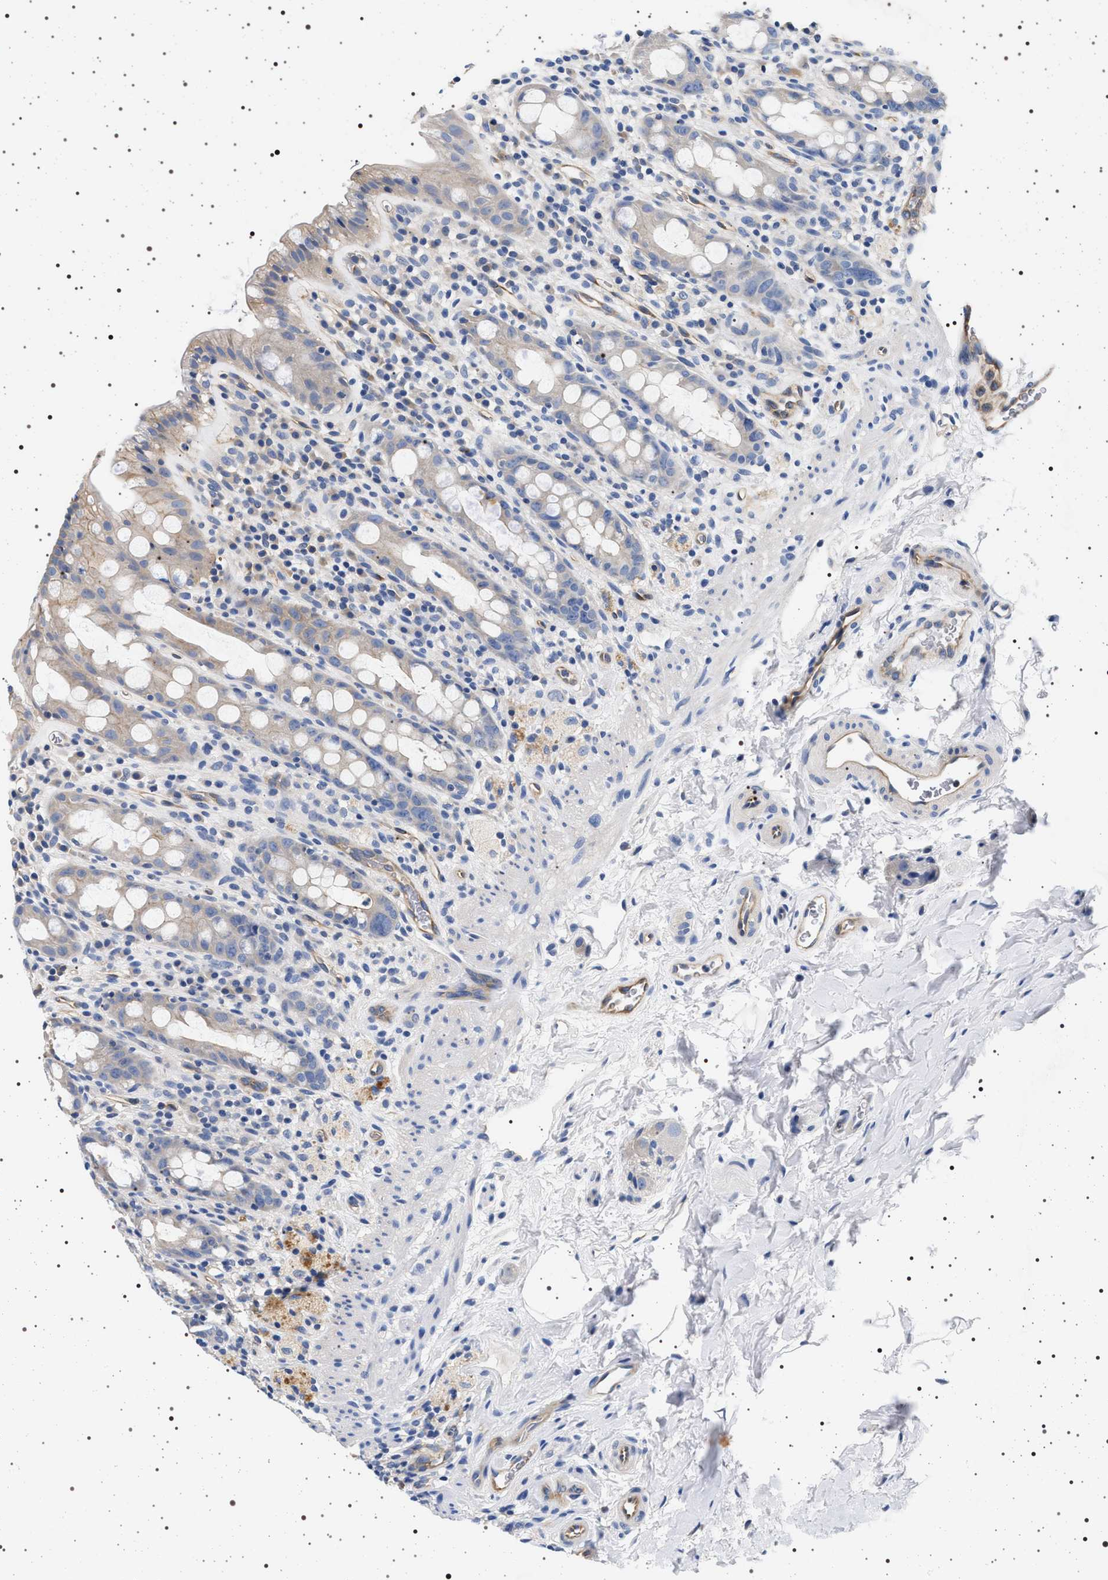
{"staining": {"intensity": "weak", "quantity": "25%-75%", "location": "cytoplasmic/membranous"}, "tissue": "rectum", "cell_type": "Glandular cells", "image_type": "normal", "snomed": [{"axis": "morphology", "description": "Normal tissue, NOS"}, {"axis": "topography", "description": "Rectum"}], "caption": "Protein analysis of unremarkable rectum reveals weak cytoplasmic/membranous expression in approximately 25%-75% of glandular cells.", "gene": "HSD17B1", "patient": {"sex": "male", "age": 44}}